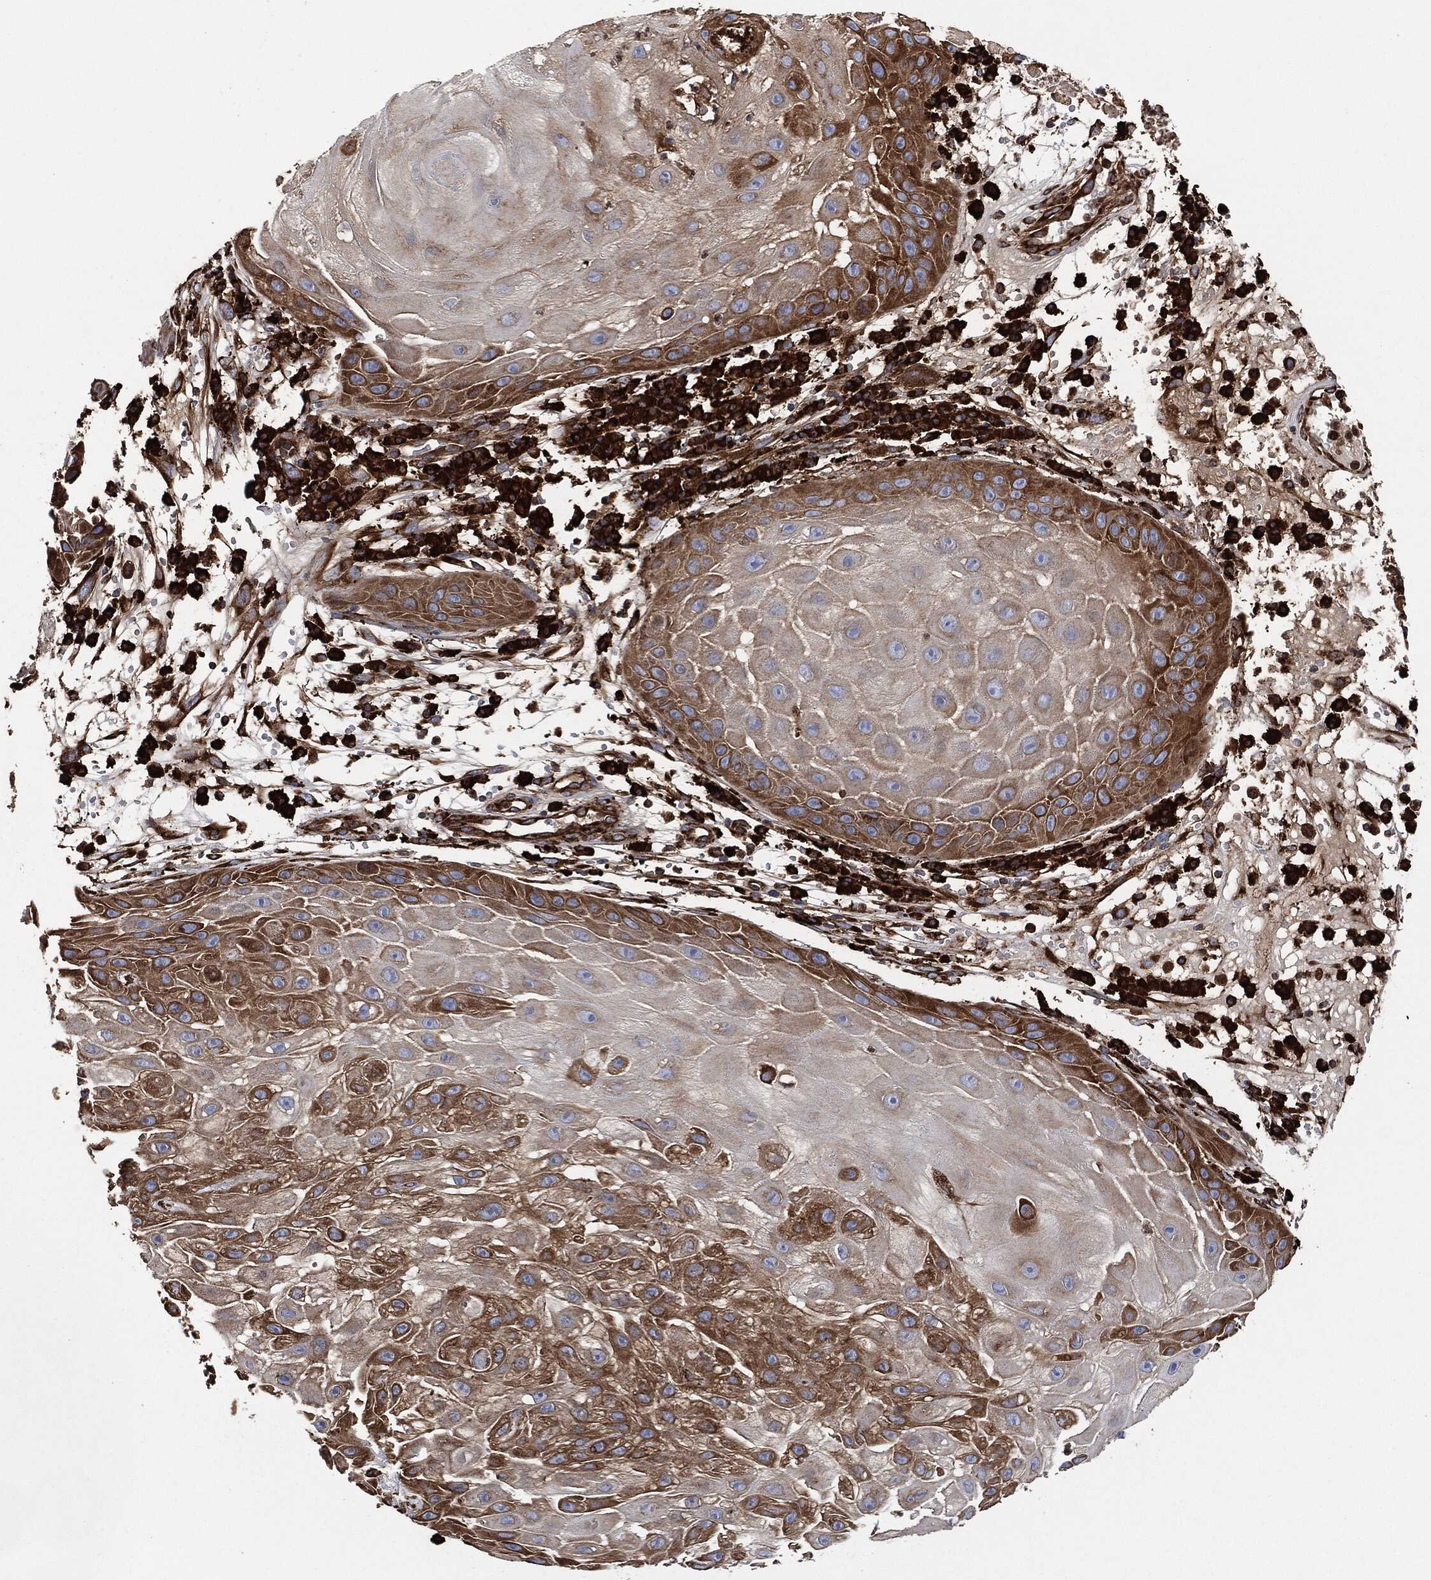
{"staining": {"intensity": "moderate", "quantity": ">75%", "location": "cytoplasmic/membranous"}, "tissue": "skin cancer", "cell_type": "Tumor cells", "image_type": "cancer", "snomed": [{"axis": "morphology", "description": "Normal tissue, NOS"}, {"axis": "morphology", "description": "Squamous cell carcinoma, NOS"}, {"axis": "topography", "description": "Skin"}], "caption": "Immunohistochemistry (IHC) micrograph of human skin cancer (squamous cell carcinoma) stained for a protein (brown), which shows medium levels of moderate cytoplasmic/membranous expression in approximately >75% of tumor cells.", "gene": "AMFR", "patient": {"sex": "male", "age": 79}}